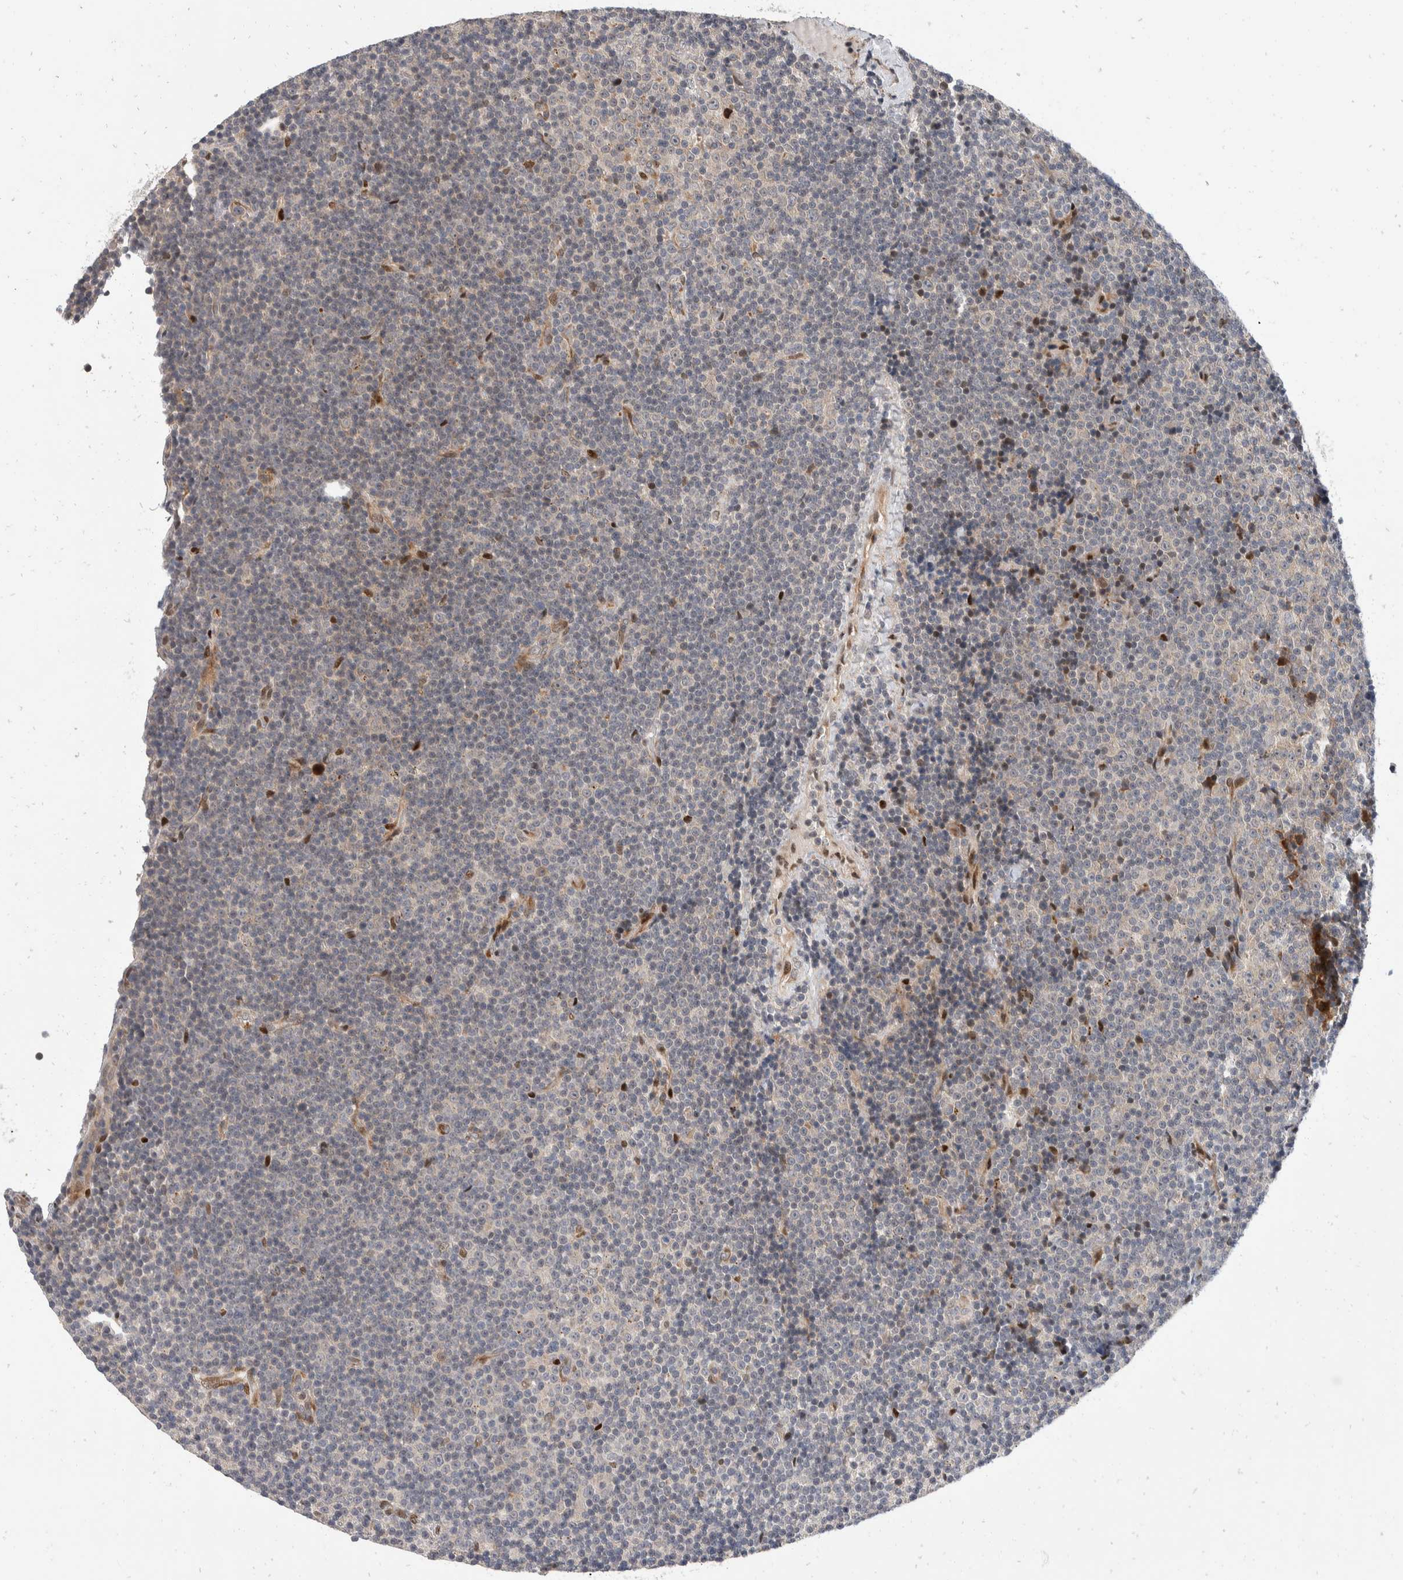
{"staining": {"intensity": "negative", "quantity": "none", "location": "none"}, "tissue": "lymphoma", "cell_type": "Tumor cells", "image_type": "cancer", "snomed": [{"axis": "morphology", "description": "Malignant lymphoma, non-Hodgkin's type, Low grade"}, {"axis": "topography", "description": "Lymph node"}], "caption": "Immunohistochemical staining of lymphoma displays no significant positivity in tumor cells. (Brightfield microscopy of DAB immunohistochemistry (IHC) at high magnification).", "gene": "ZNF703", "patient": {"sex": "female", "age": 67}}